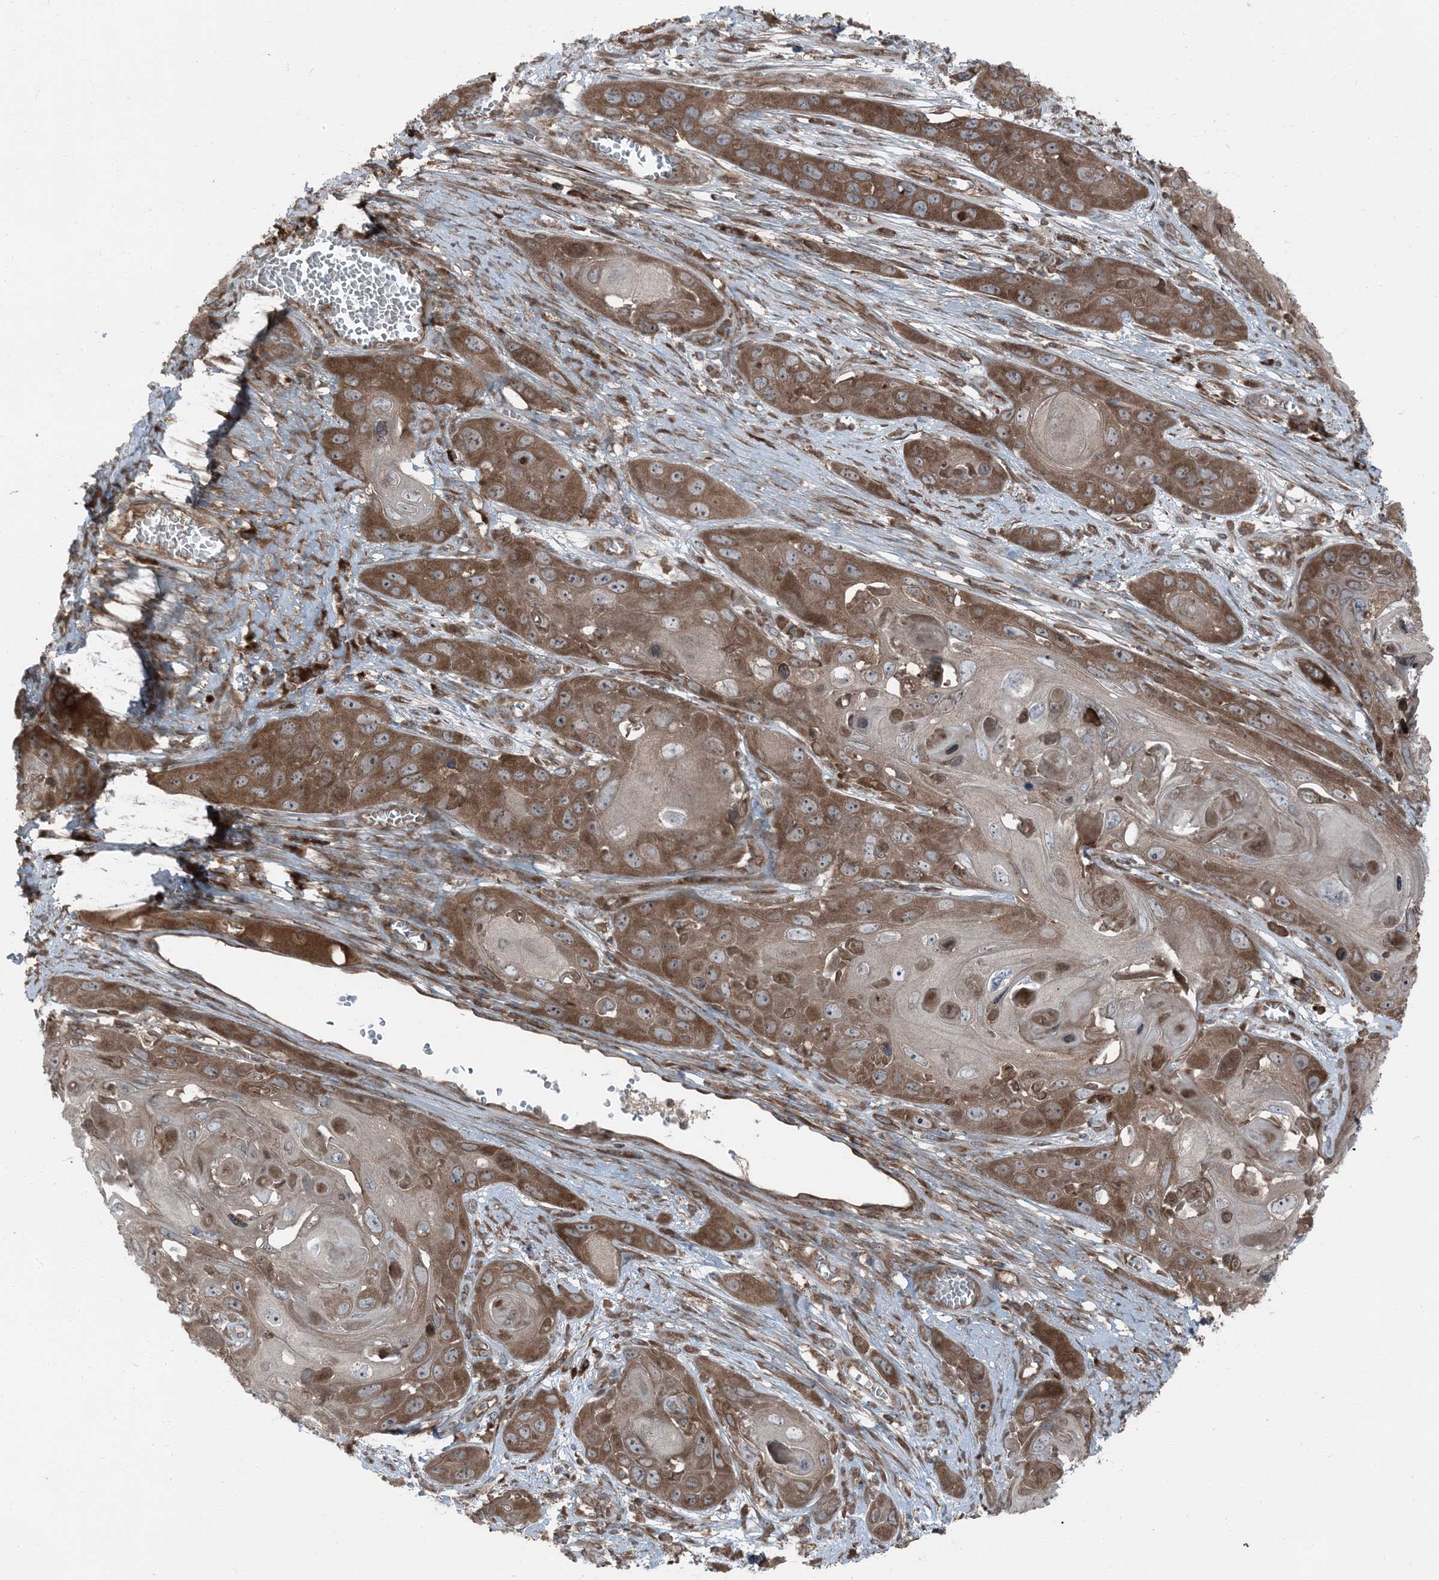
{"staining": {"intensity": "moderate", "quantity": ">75%", "location": "cytoplasmic/membranous"}, "tissue": "skin cancer", "cell_type": "Tumor cells", "image_type": "cancer", "snomed": [{"axis": "morphology", "description": "Squamous cell carcinoma, NOS"}, {"axis": "topography", "description": "Skin"}], "caption": "Immunohistochemical staining of skin squamous cell carcinoma demonstrates medium levels of moderate cytoplasmic/membranous positivity in about >75% of tumor cells.", "gene": "RAB3GAP1", "patient": {"sex": "male", "age": 55}}